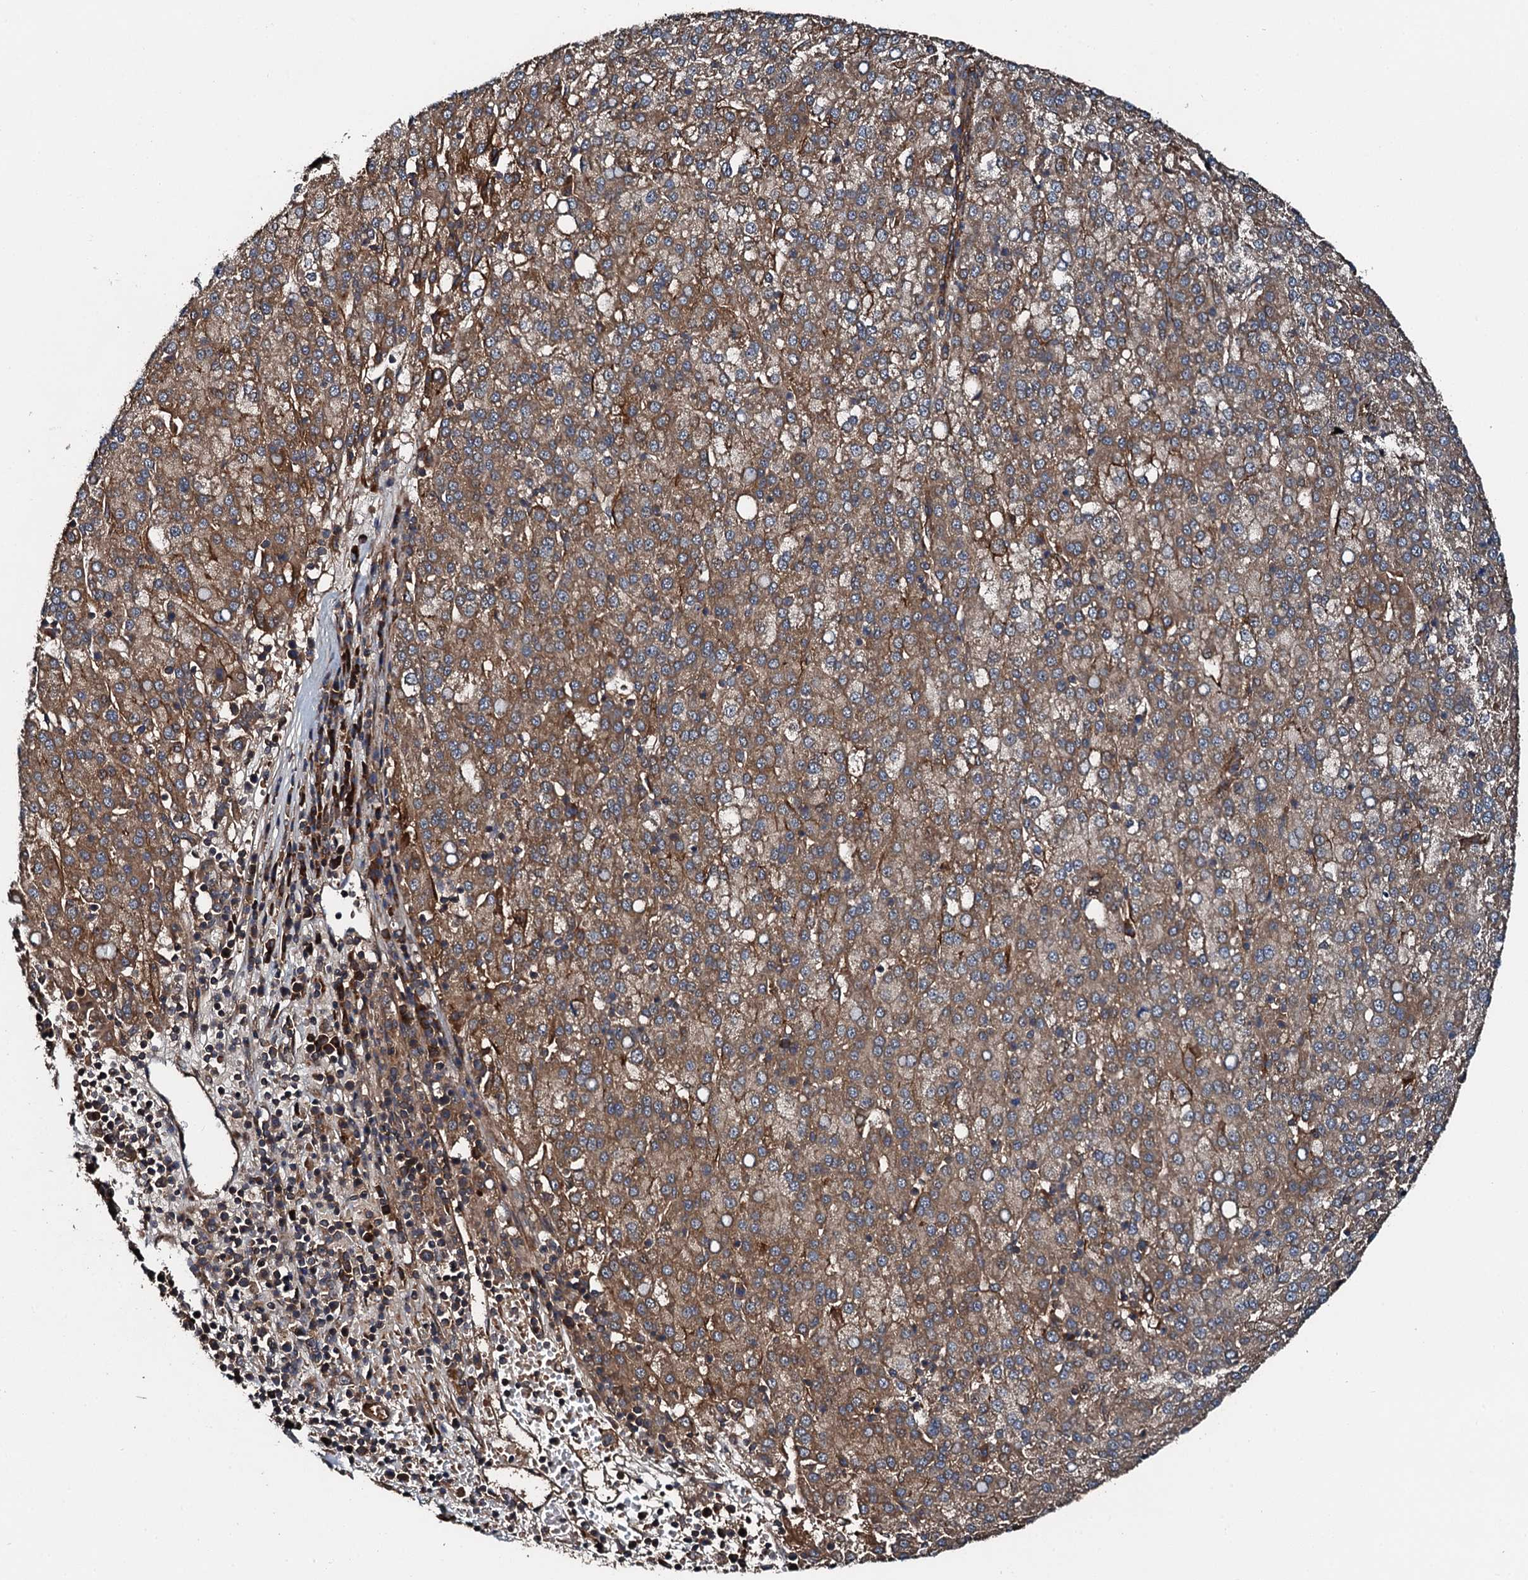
{"staining": {"intensity": "moderate", "quantity": ">75%", "location": "cytoplasmic/membranous"}, "tissue": "liver cancer", "cell_type": "Tumor cells", "image_type": "cancer", "snomed": [{"axis": "morphology", "description": "Carcinoma, Hepatocellular, NOS"}, {"axis": "topography", "description": "Liver"}], "caption": "A high-resolution image shows IHC staining of liver hepatocellular carcinoma, which demonstrates moderate cytoplasmic/membranous staining in approximately >75% of tumor cells. (Stains: DAB (3,3'-diaminobenzidine) in brown, nuclei in blue, Microscopy: brightfield microscopy at high magnification).", "gene": "FLYWCH1", "patient": {"sex": "female", "age": 58}}